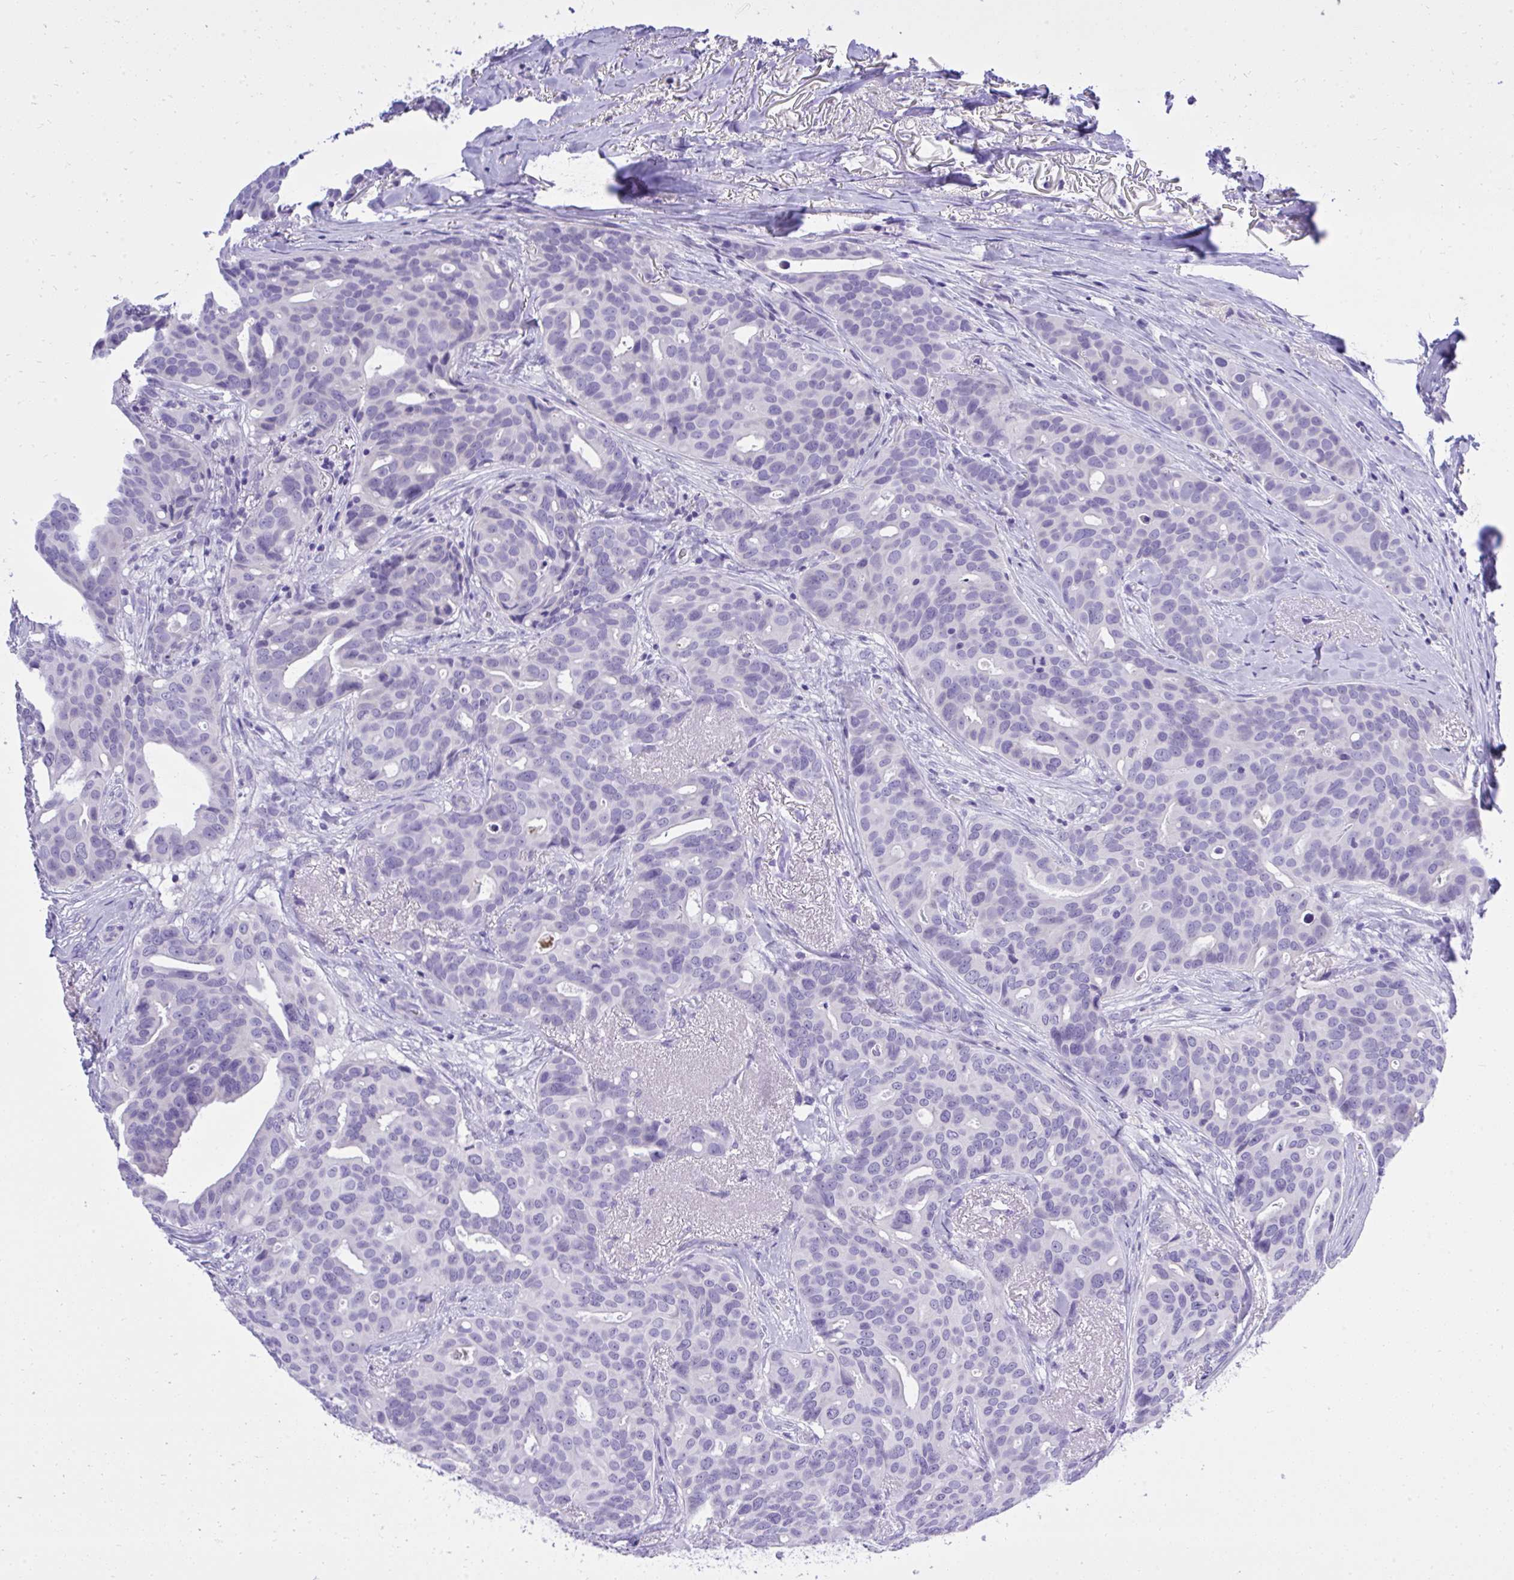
{"staining": {"intensity": "negative", "quantity": "none", "location": "none"}, "tissue": "breast cancer", "cell_type": "Tumor cells", "image_type": "cancer", "snomed": [{"axis": "morphology", "description": "Duct carcinoma"}, {"axis": "topography", "description": "Breast"}], "caption": "High magnification brightfield microscopy of intraductal carcinoma (breast) stained with DAB (brown) and counterstained with hematoxylin (blue): tumor cells show no significant positivity. (DAB IHC with hematoxylin counter stain).", "gene": "ST6GALNAC3", "patient": {"sex": "female", "age": 54}}